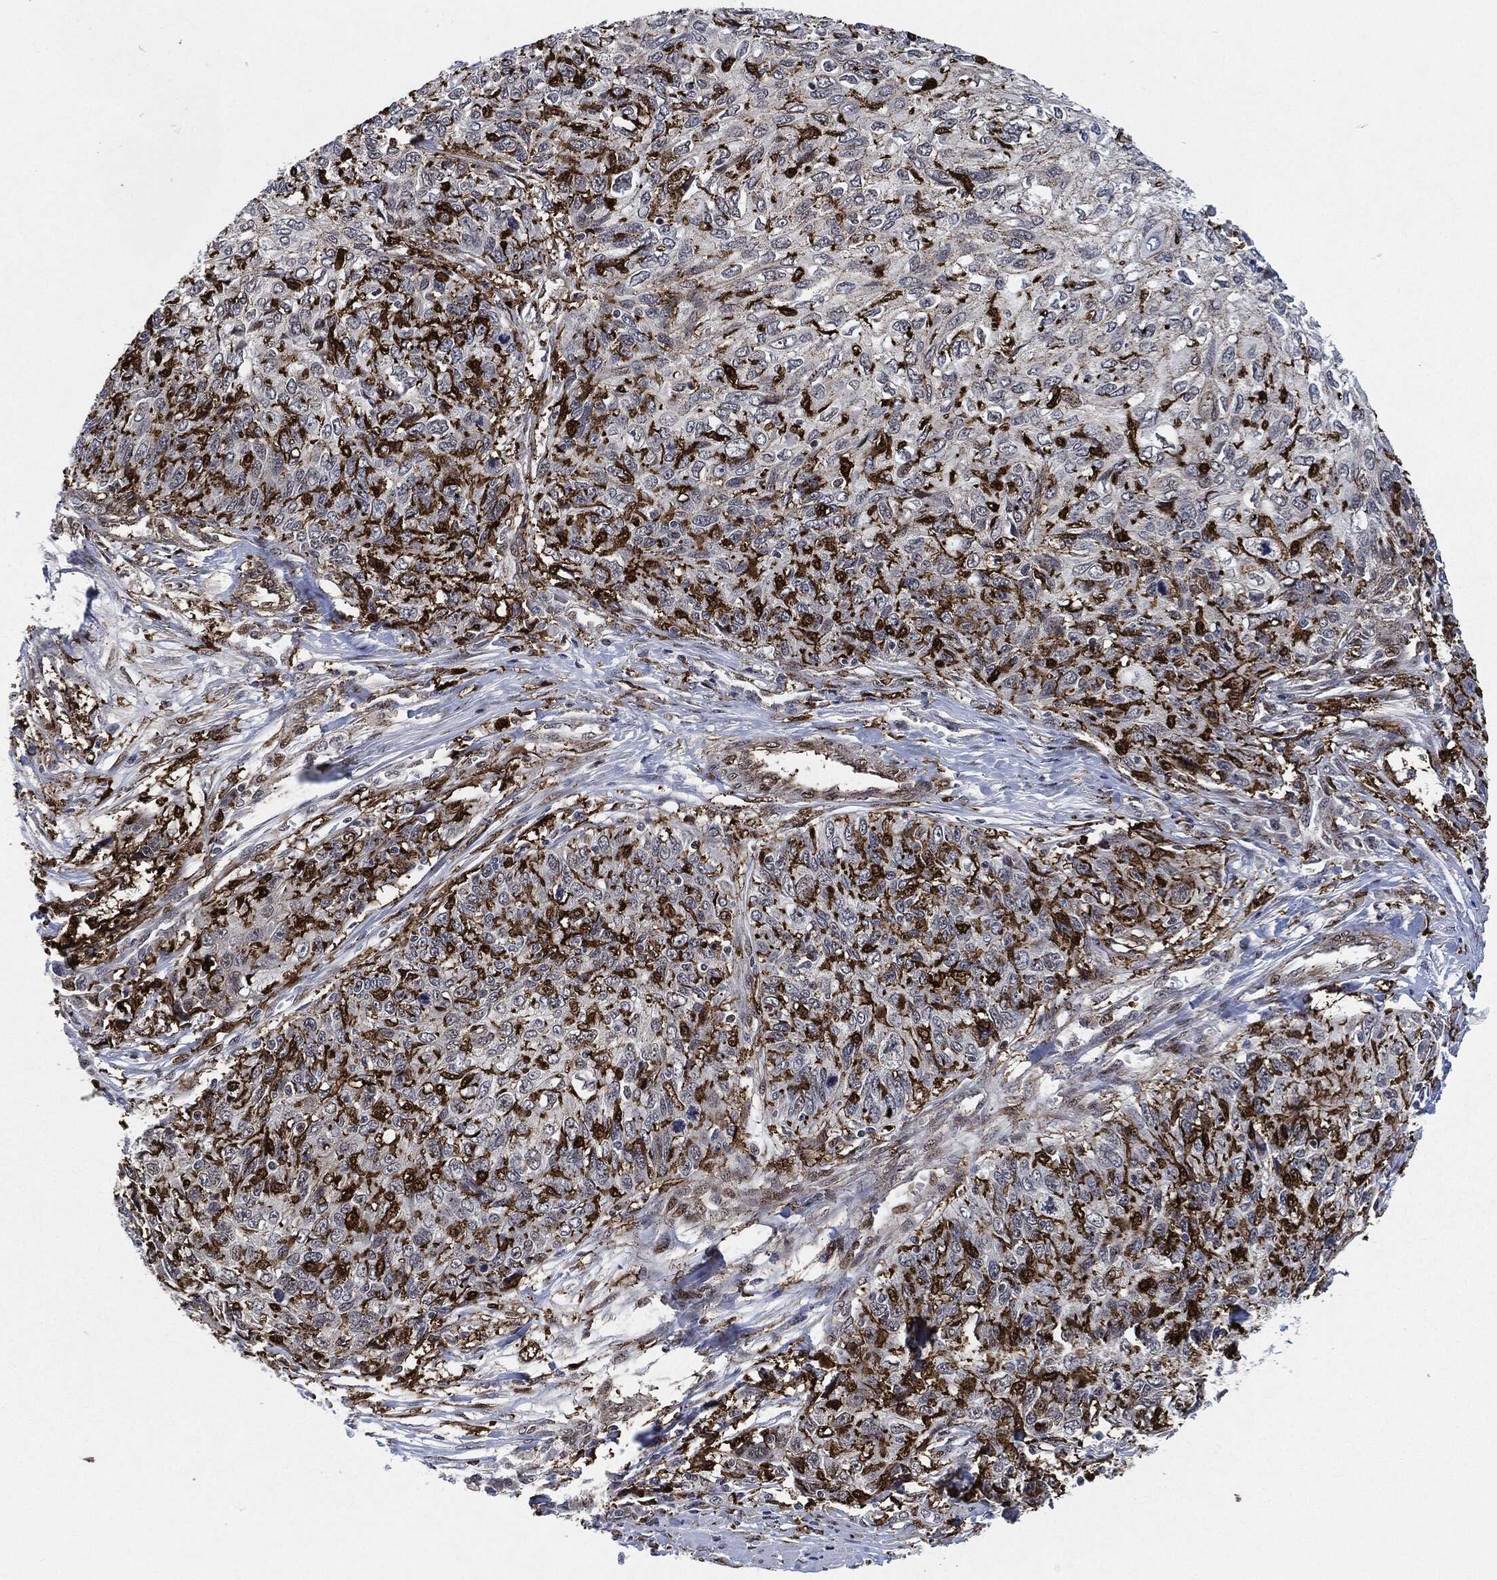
{"staining": {"intensity": "negative", "quantity": "none", "location": "none"}, "tissue": "skin cancer", "cell_type": "Tumor cells", "image_type": "cancer", "snomed": [{"axis": "morphology", "description": "Squamous cell carcinoma, NOS"}, {"axis": "topography", "description": "Skin"}], "caption": "This is an immunohistochemistry micrograph of human squamous cell carcinoma (skin). There is no expression in tumor cells.", "gene": "NANOS3", "patient": {"sex": "male", "age": 92}}